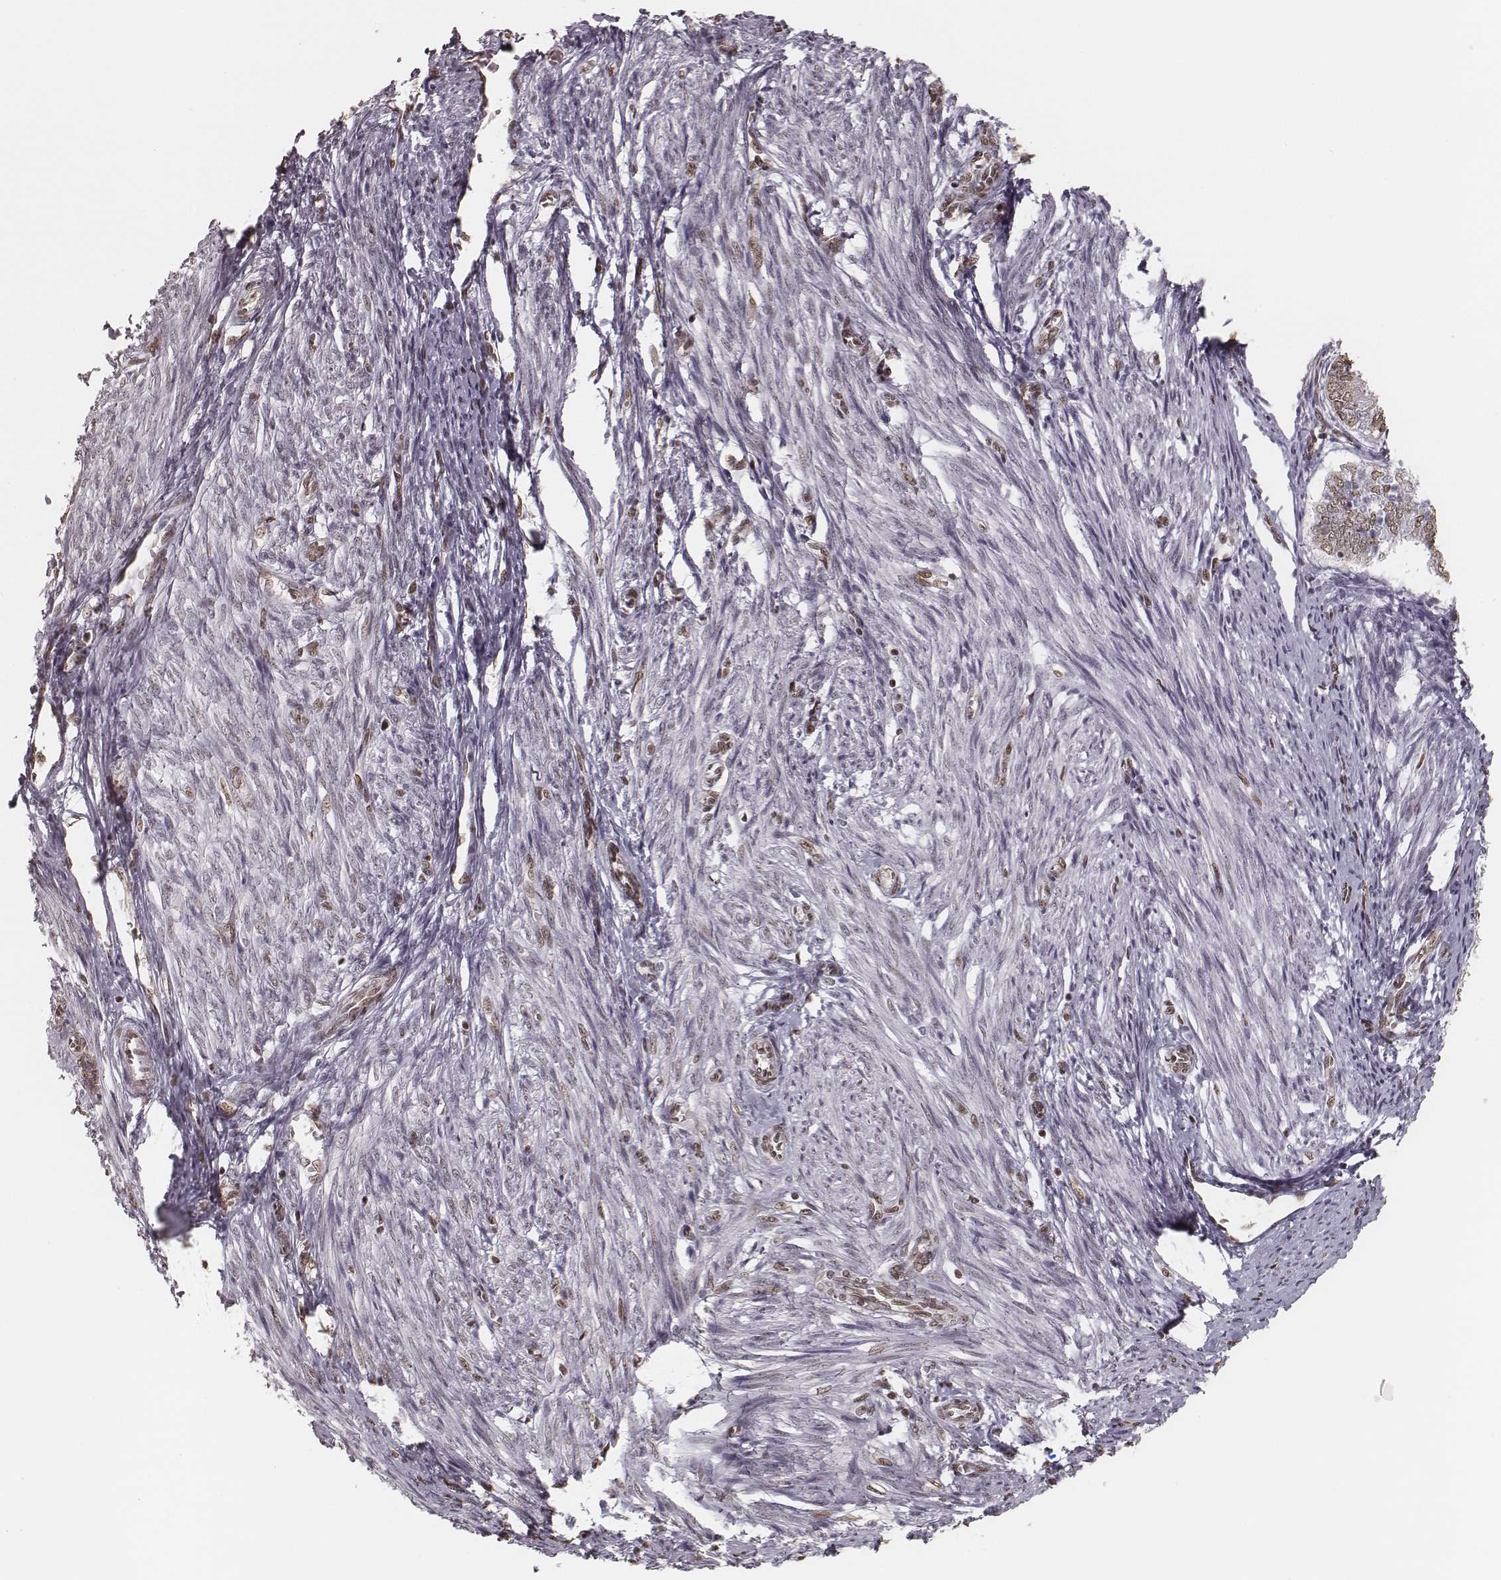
{"staining": {"intensity": "moderate", "quantity": ">75%", "location": "nuclear"}, "tissue": "endometrium", "cell_type": "Cells in endometrial stroma", "image_type": "normal", "snomed": [{"axis": "morphology", "description": "Normal tissue, NOS"}, {"axis": "topography", "description": "Endometrium"}], "caption": "The image reveals immunohistochemical staining of unremarkable endometrium. There is moderate nuclear staining is appreciated in approximately >75% of cells in endometrial stroma. Using DAB (3,3'-diaminobenzidine) (brown) and hematoxylin (blue) stains, captured at high magnification using brightfield microscopy.", "gene": "HMGA2", "patient": {"sex": "female", "age": 50}}